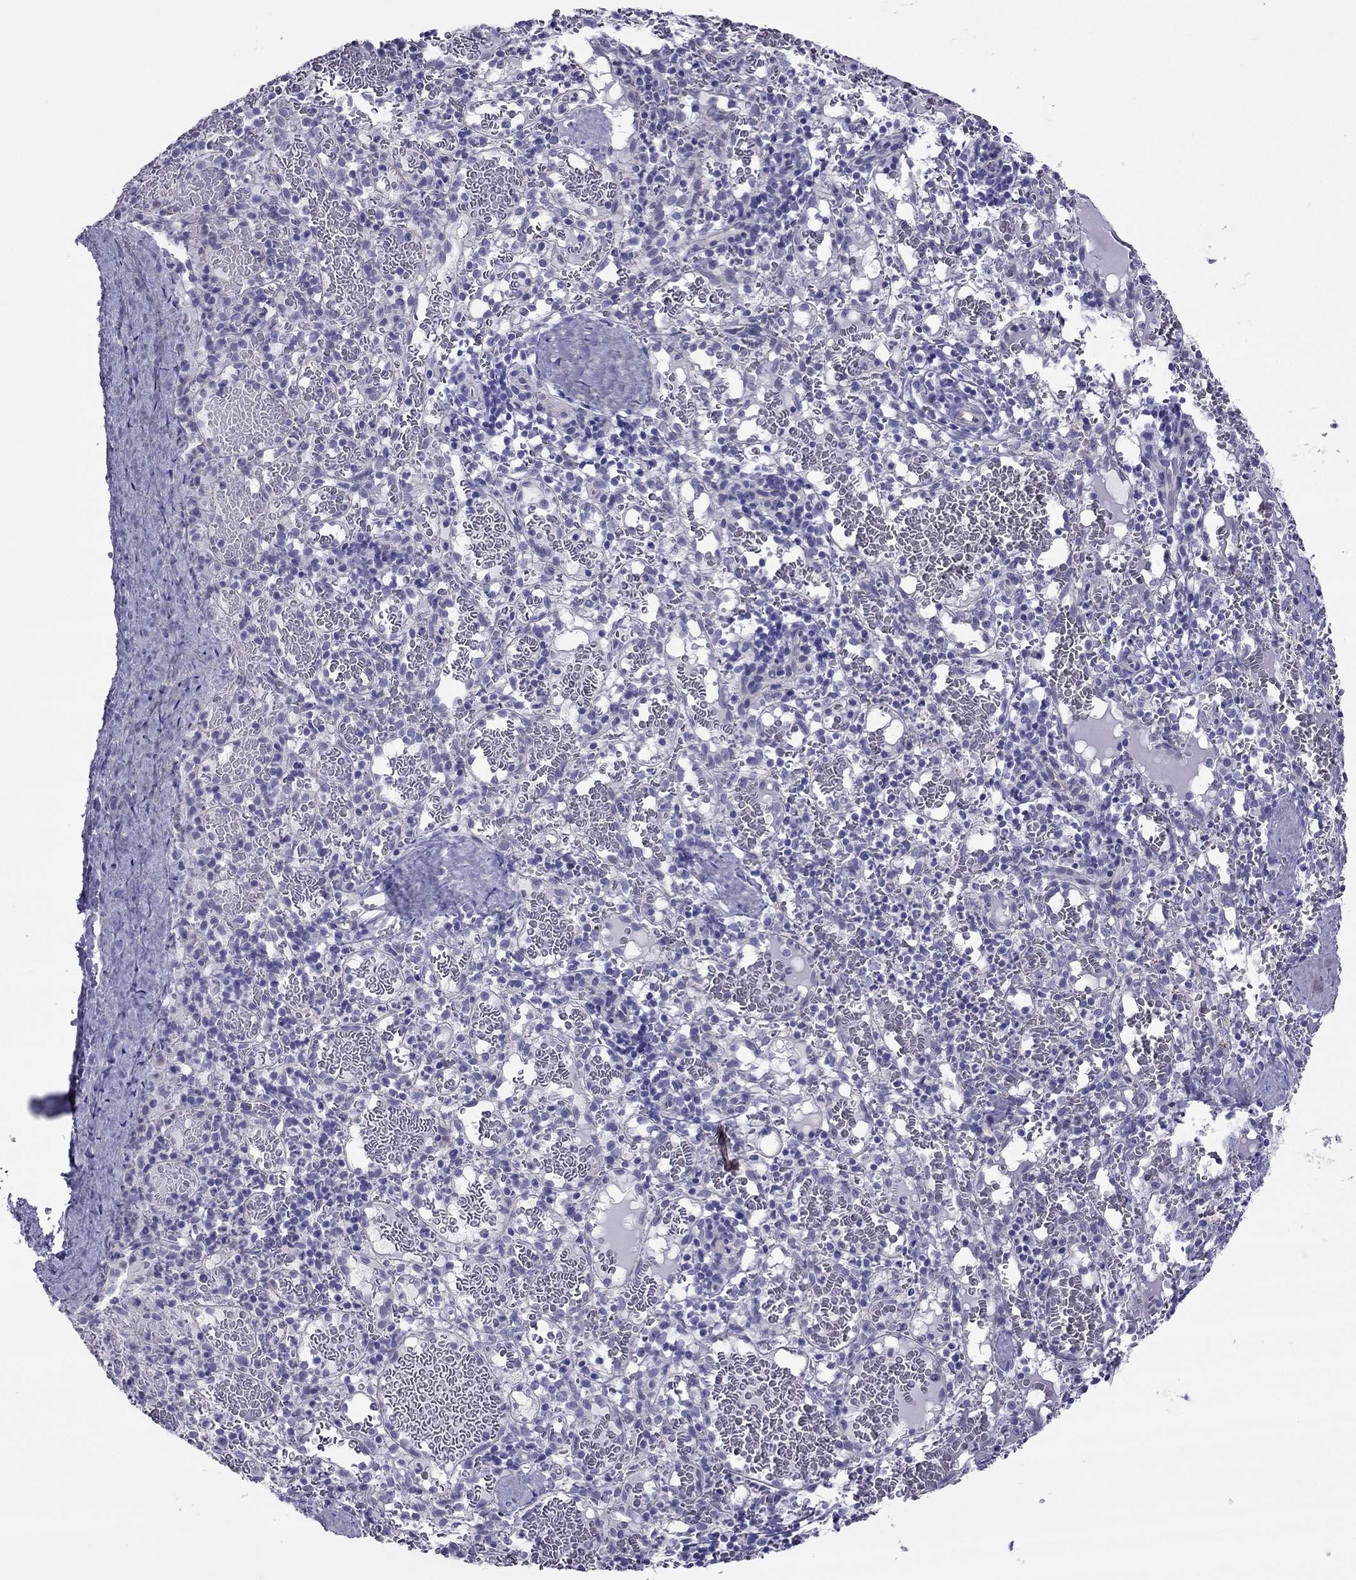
{"staining": {"intensity": "negative", "quantity": "none", "location": "none"}, "tissue": "spleen", "cell_type": "Cells in red pulp", "image_type": "normal", "snomed": [{"axis": "morphology", "description": "Normal tissue, NOS"}, {"axis": "topography", "description": "Spleen"}], "caption": "An immunohistochemistry (IHC) histopathology image of unremarkable spleen is shown. There is no staining in cells in red pulp of spleen.", "gene": "CROCC2", "patient": {"sex": "male", "age": 11}}